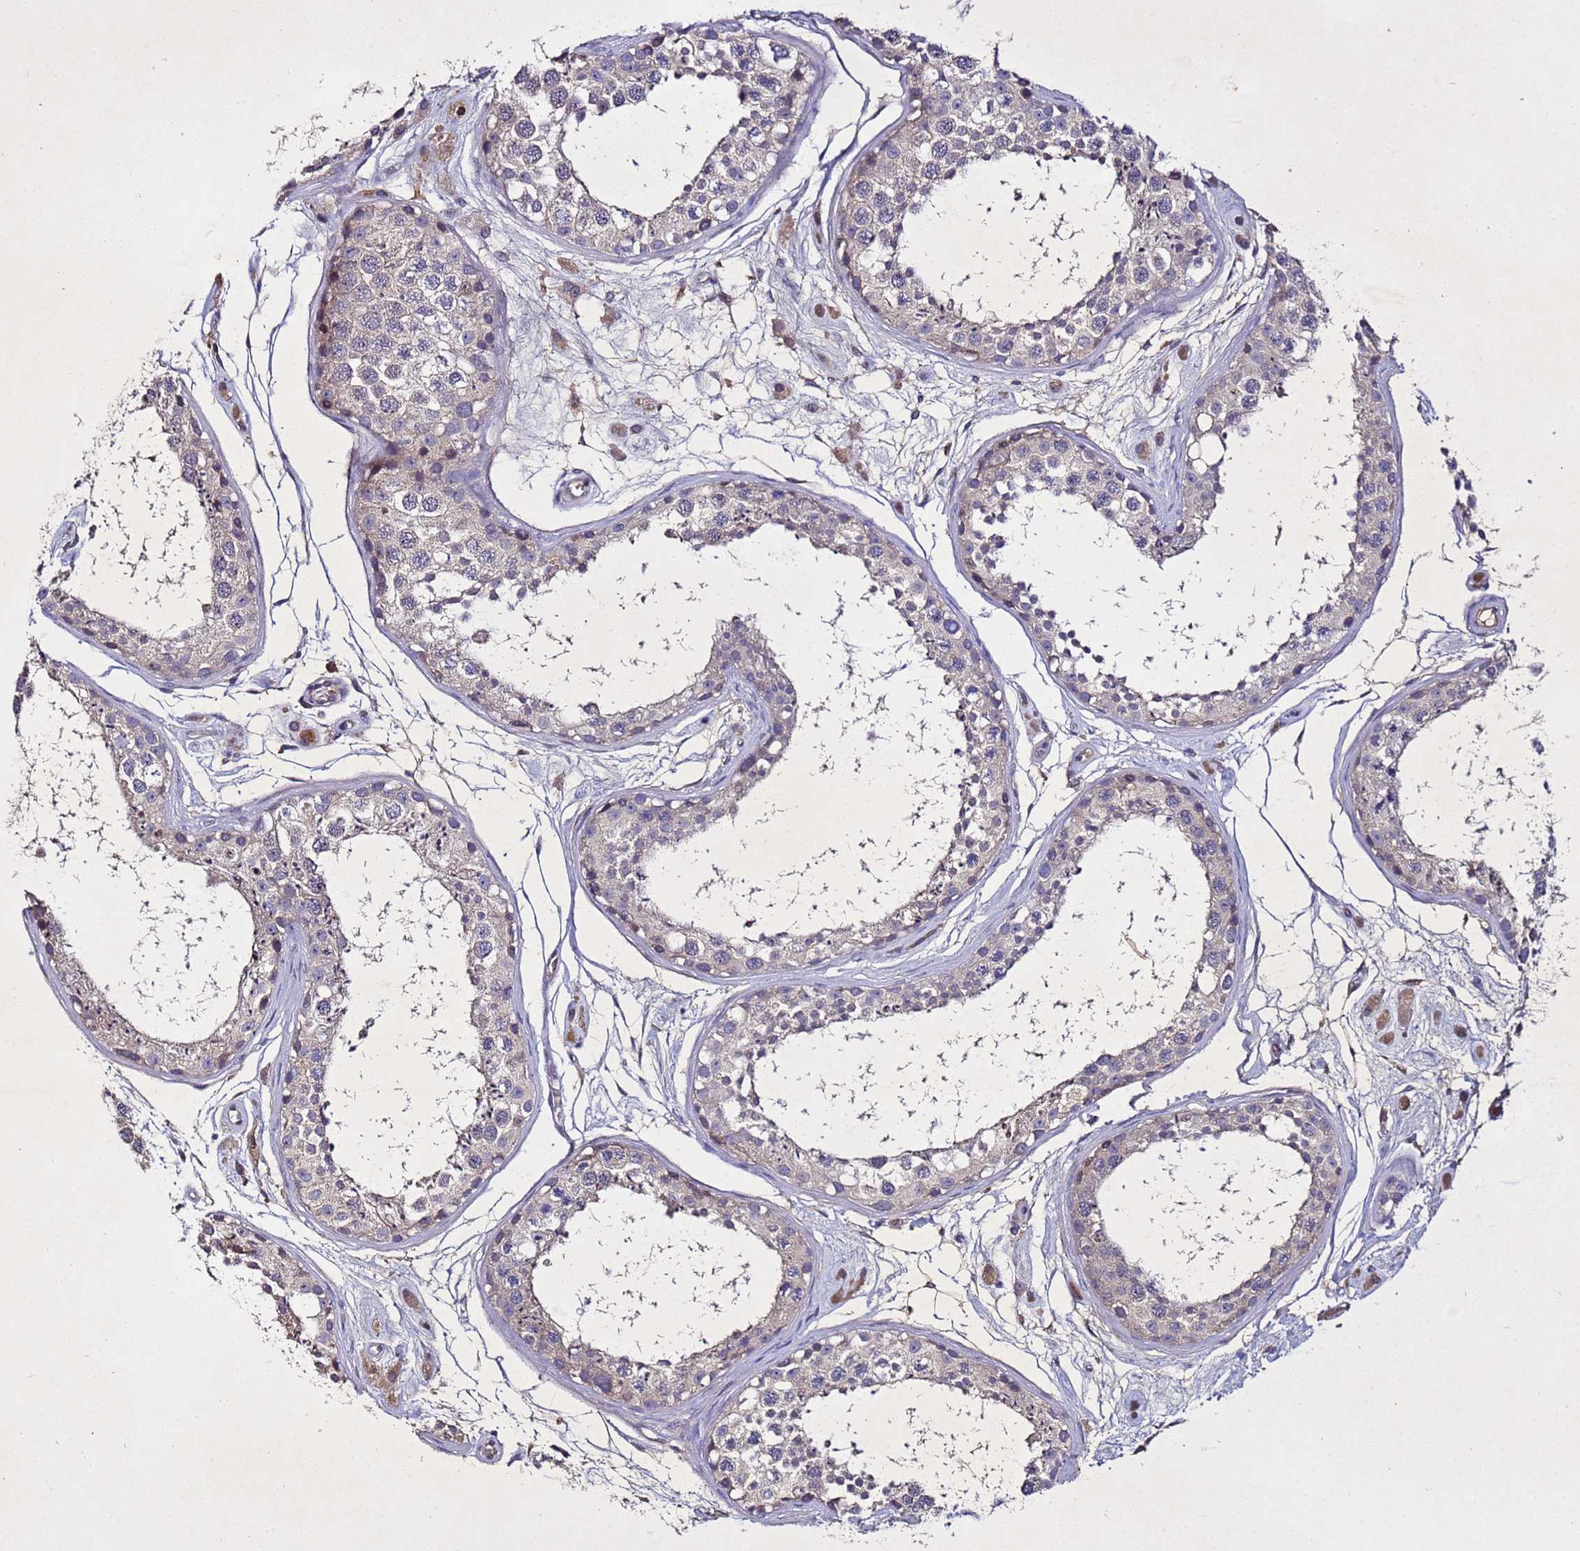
{"staining": {"intensity": "negative", "quantity": "none", "location": "none"}, "tissue": "testis", "cell_type": "Cells in seminiferous ducts", "image_type": "normal", "snomed": [{"axis": "morphology", "description": "Normal tissue, NOS"}, {"axis": "topography", "description": "Testis"}], "caption": "The image displays no staining of cells in seminiferous ducts in normal testis. (DAB (3,3'-diaminobenzidine) IHC visualized using brightfield microscopy, high magnification).", "gene": "SV2B", "patient": {"sex": "male", "age": 25}}